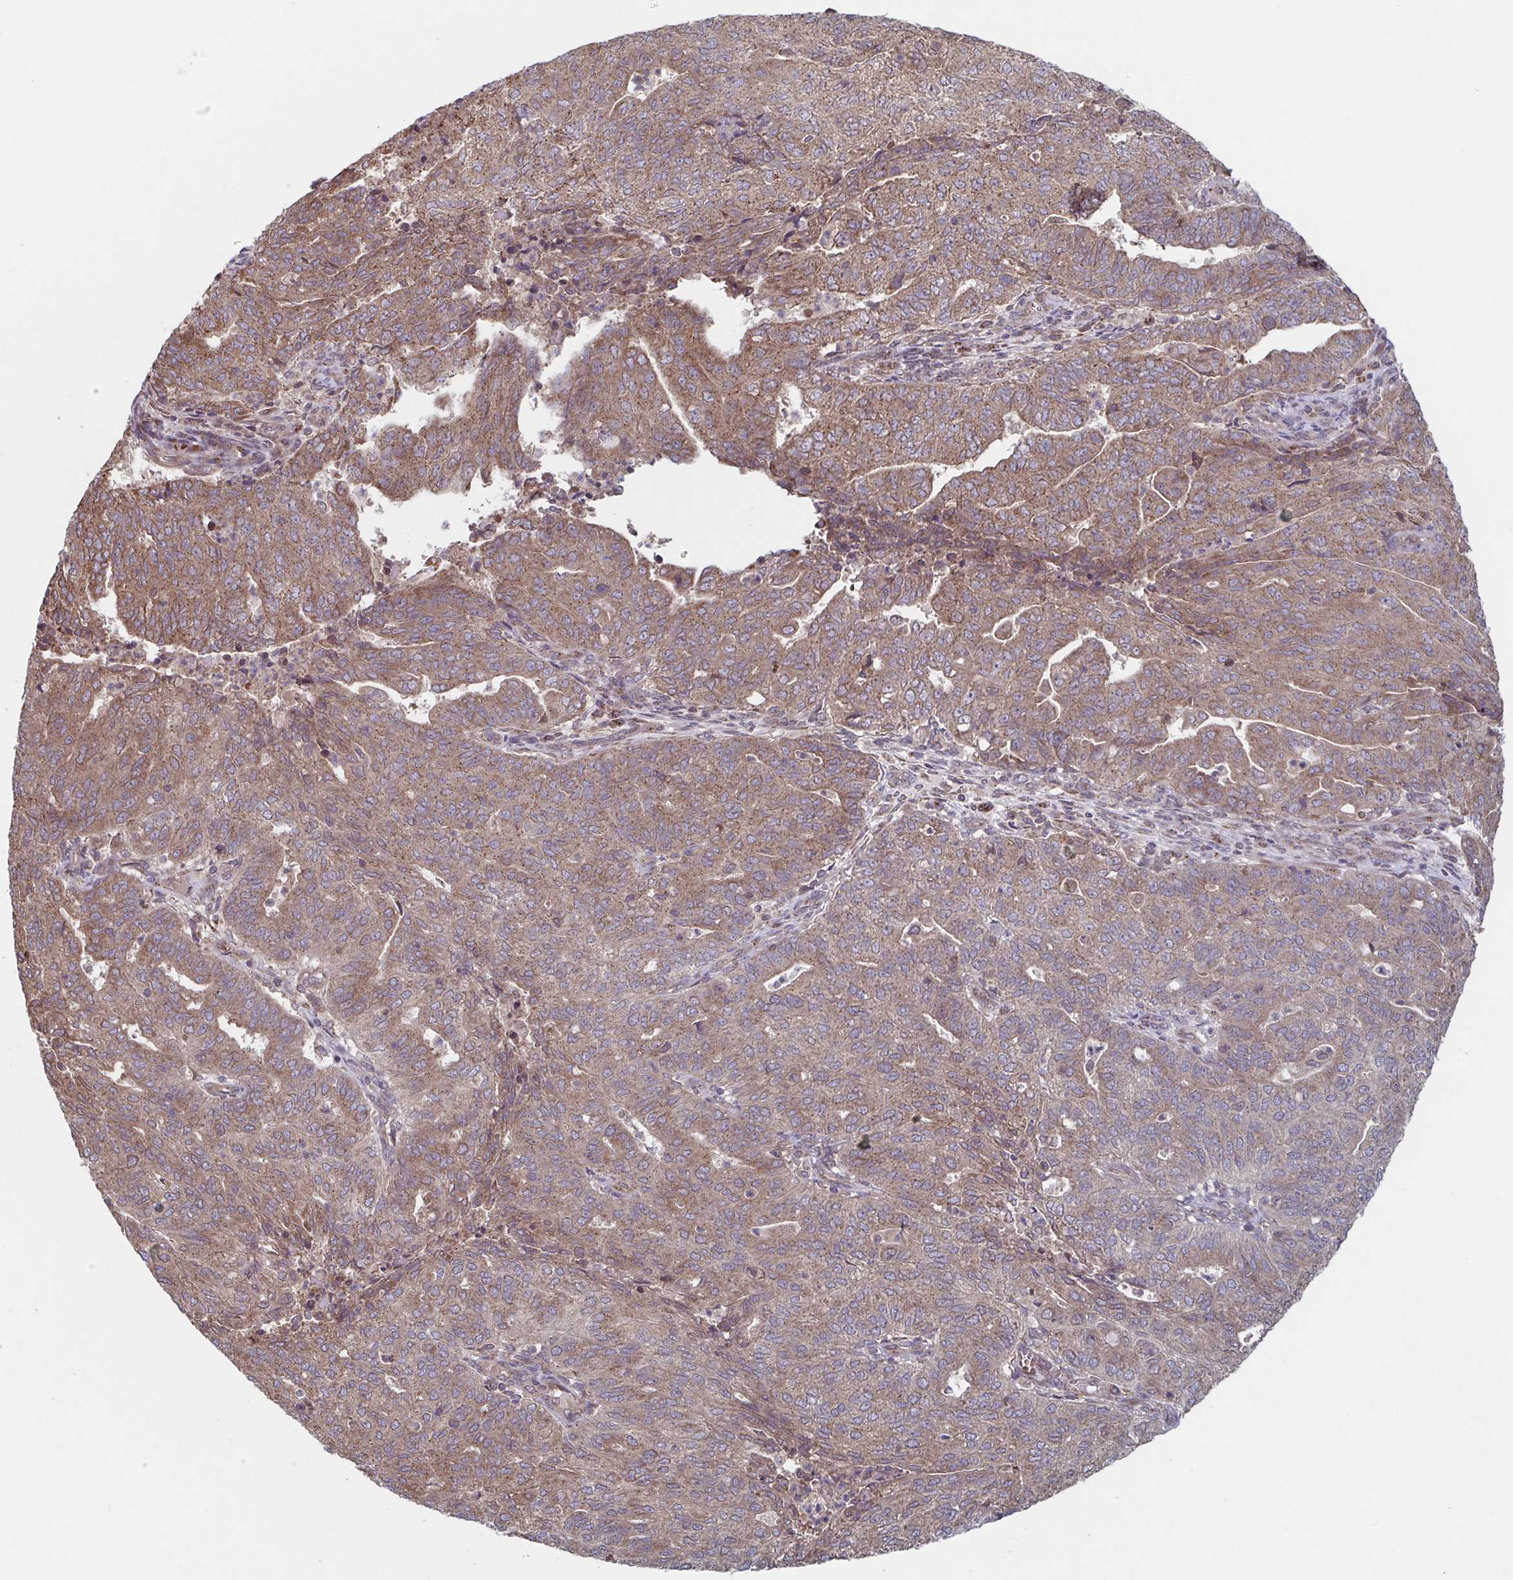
{"staining": {"intensity": "moderate", "quantity": ">75%", "location": "cytoplasmic/membranous"}, "tissue": "endometrial cancer", "cell_type": "Tumor cells", "image_type": "cancer", "snomed": [{"axis": "morphology", "description": "Adenocarcinoma, NOS"}, {"axis": "topography", "description": "Endometrium"}], "caption": "Brown immunohistochemical staining in endometrial cancer (adenocarcinoma) shows moderate cytoplasmic/membranous expression in approximately >75% of tumor cells.", "gene": "COPB1", "patient": {"sex": "female", "age": 82}}